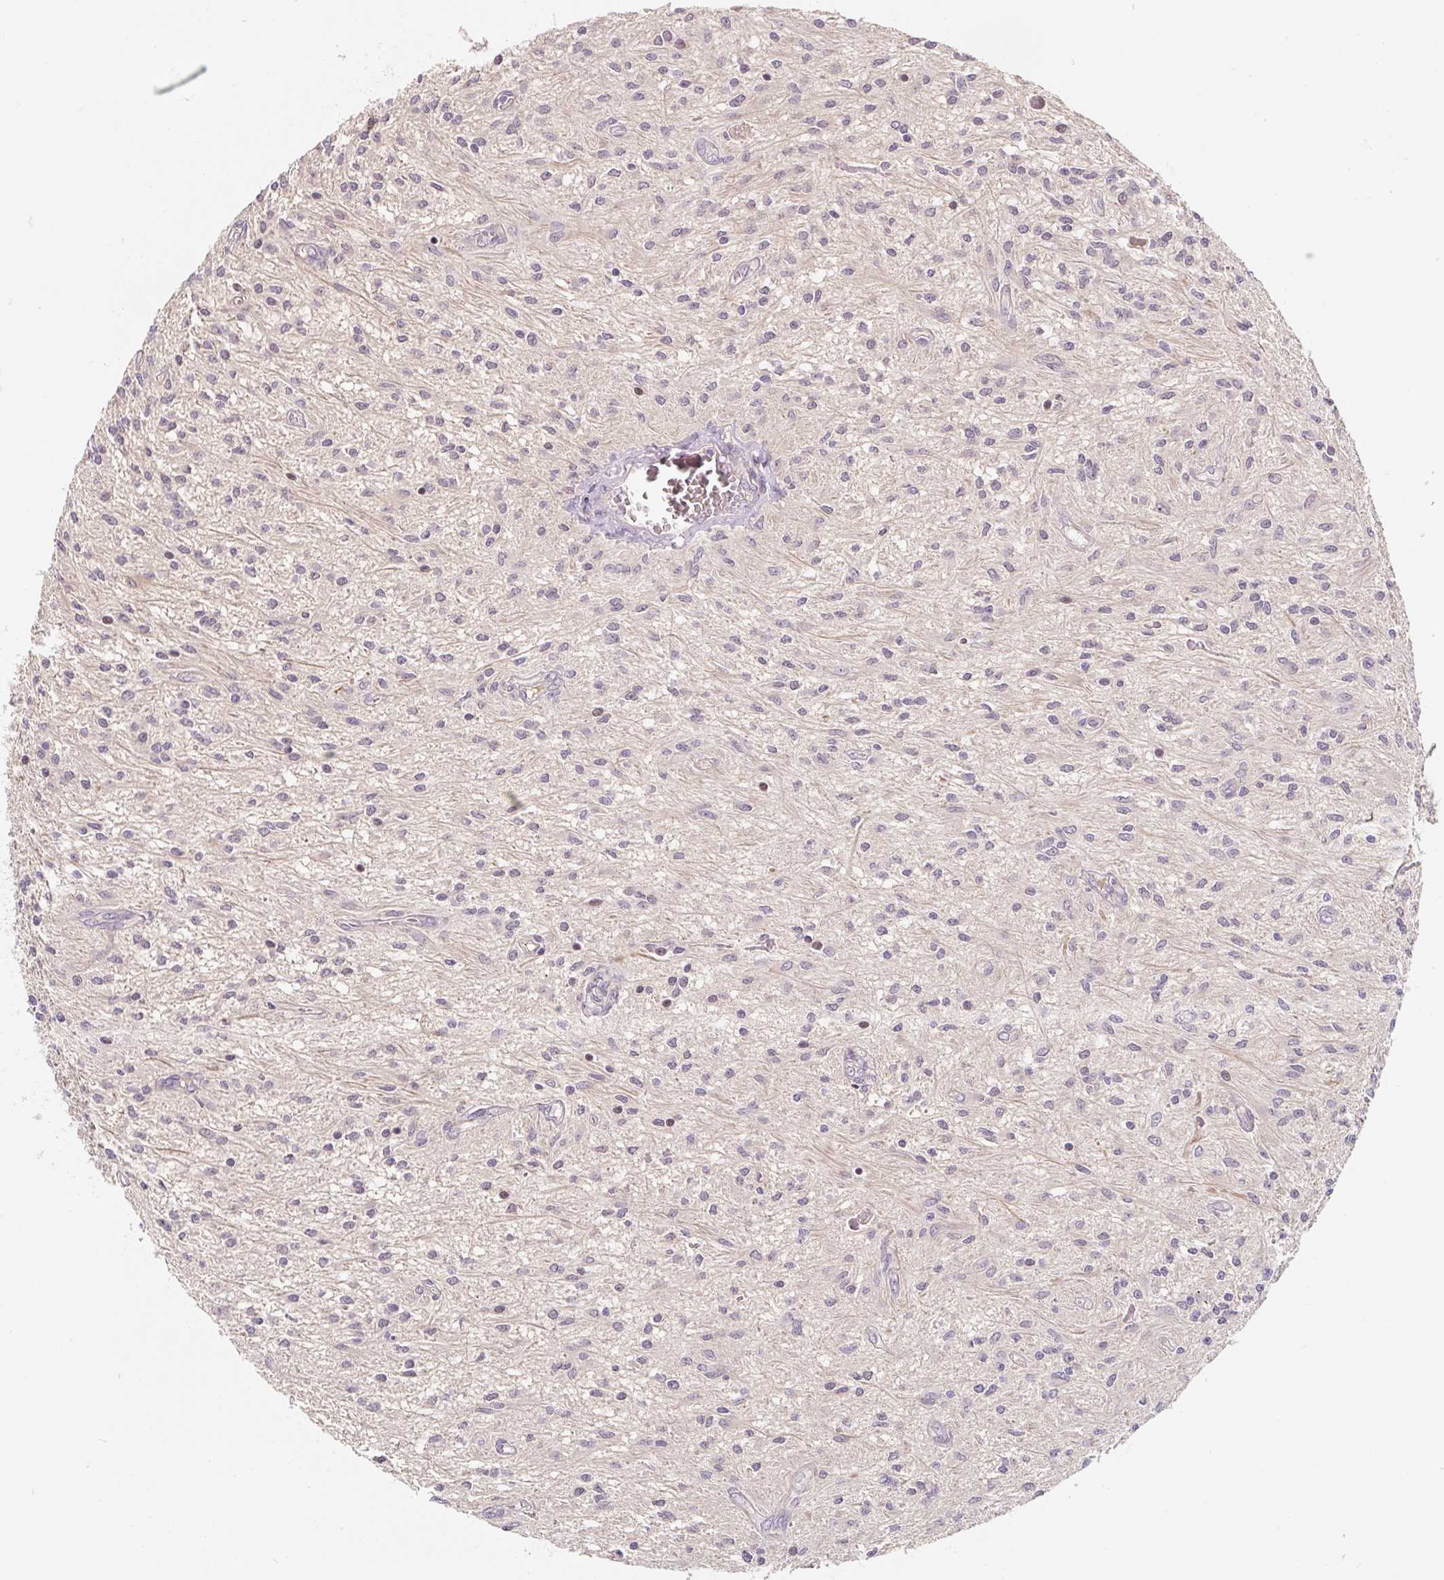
{"staining": {"intensity": "negative", "quantity": "none", "location": "none"}, "tissue": "glioma", "cell_type": "Tumor cells", "image_type": "cancer", "snomed": [{"axis": "morphology", "description": "Glioma, malignant, Low grade"}, {"axis": "topography", "description": "Cerebellum"}], "caption": "Photomicrograph shows no significant protein expression in tumor cells of glioma.", "gene": "PWWP3B", "patient": {"sex": "female", "age": 14}}